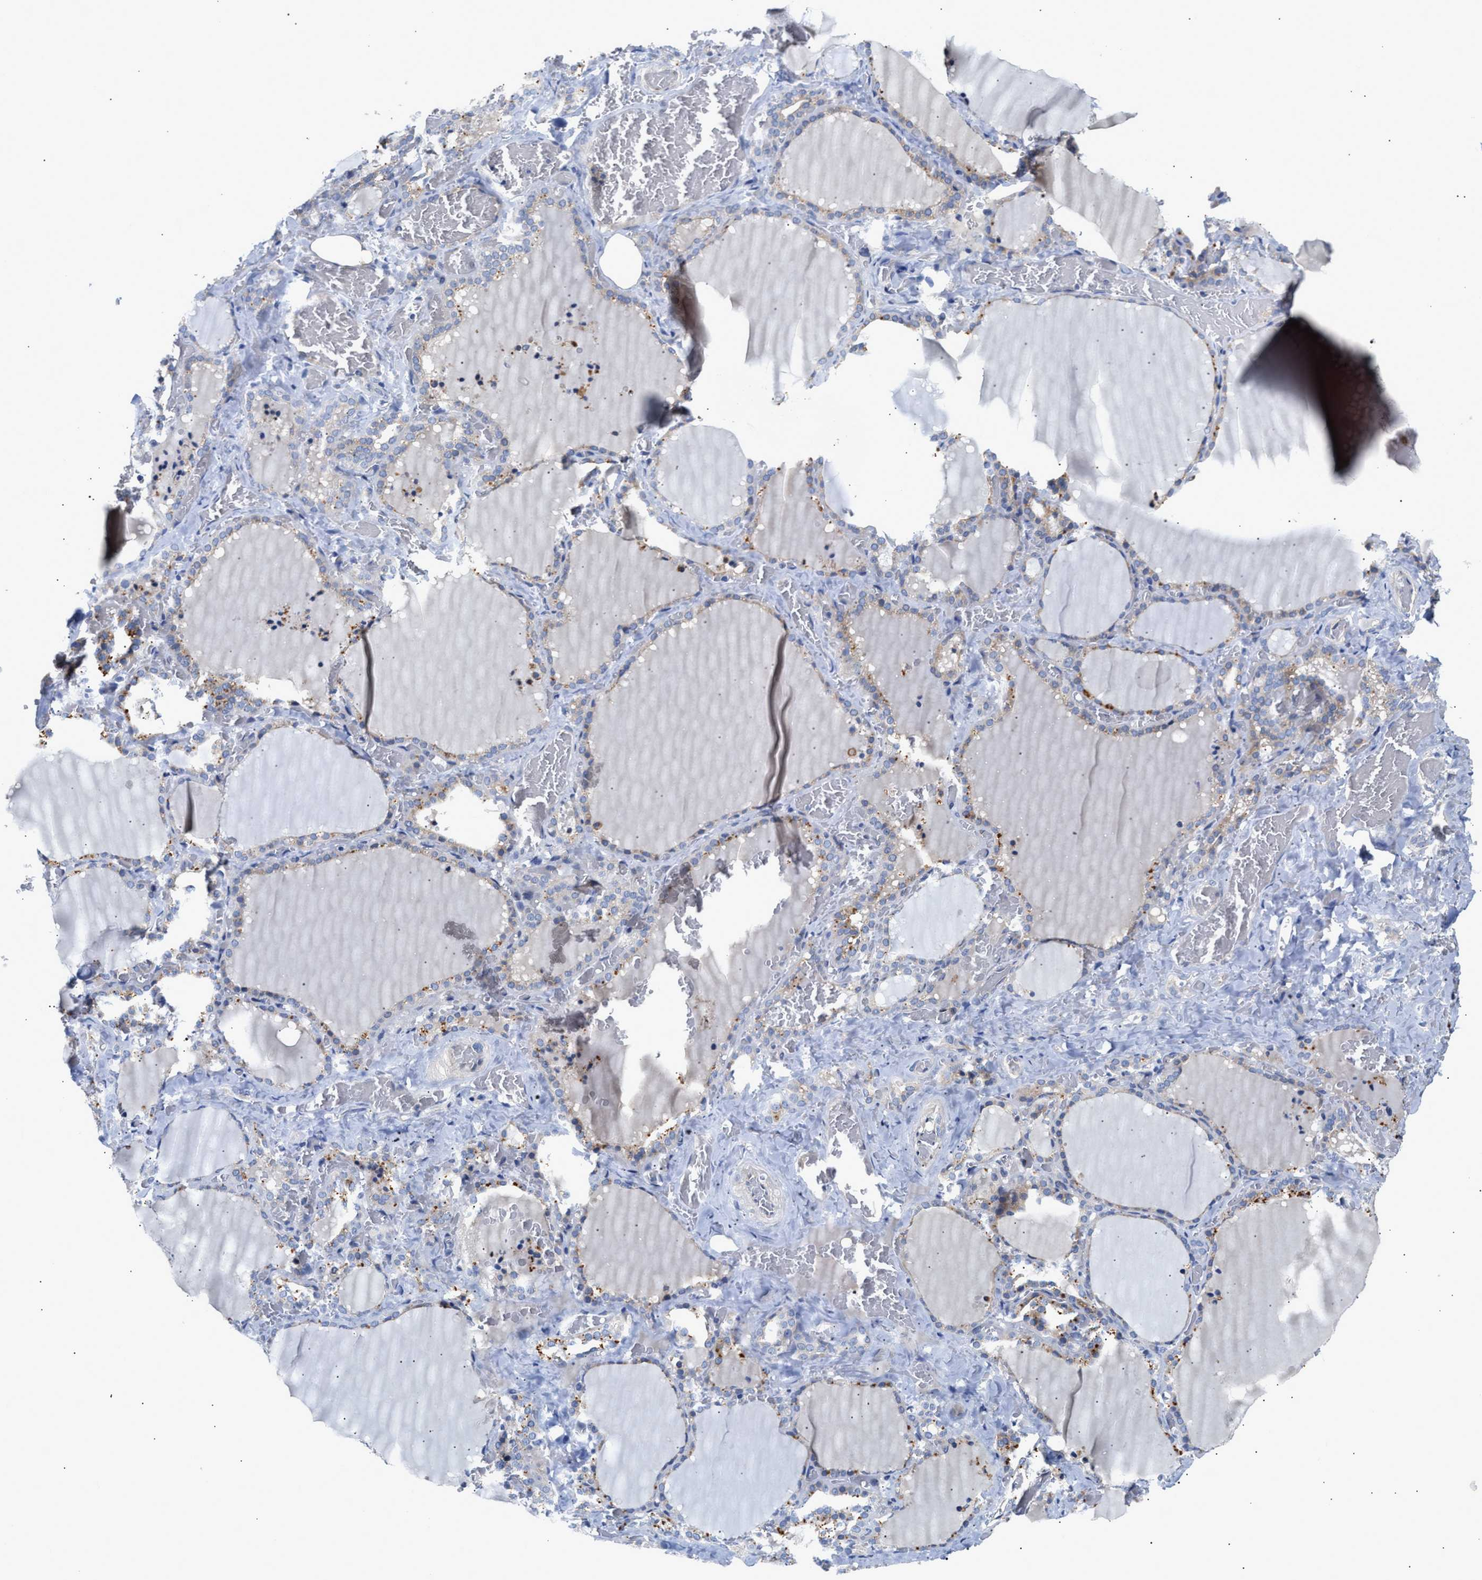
{"staining": {"intensity": "moderate", "quantity": "<25%", "location": "cytoplasmic/membranous"}, "tissue": "thyroid gland", "cell_type": "Glandular cells", "image_type": "normal", "snomed": [{"axis": "morphology", "description": "Normal tissue, NOS"}, {"axis": "topography", "description": "Thyroid gland"}], "caption": "Thyroid gland stained for a protein (brown) displays moderate cytoplasmic/membranous positive positivity in approximately <25% of glandular cells.", "gene": "CCDC146", "patient": {"sex": "female", "age": 22}}